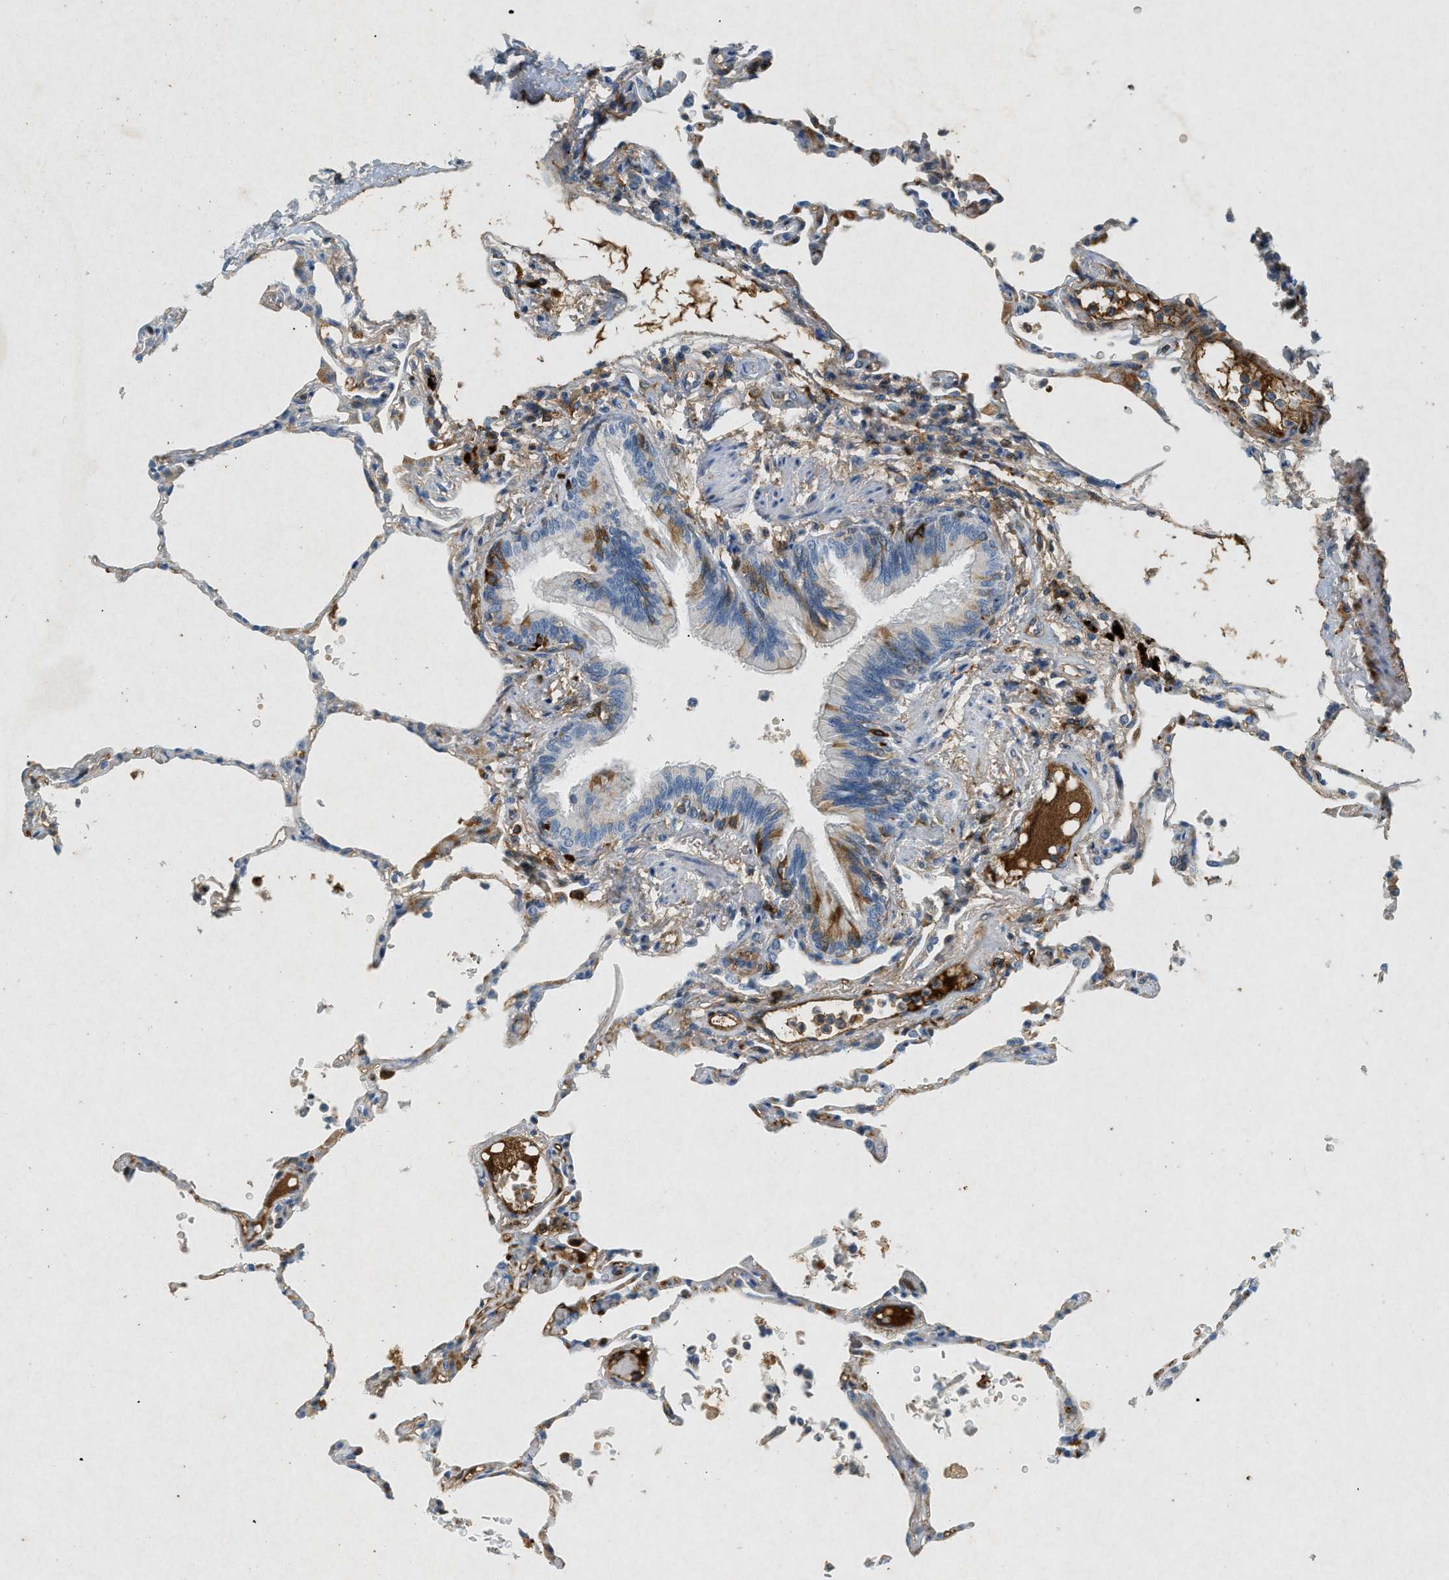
{"staining": {"intensity": "moderate", "quantity": "25%-75%", "location": "cytoplasmic/membranous"}, "tissue": "lung", "cell_type": "Alveolar cells", "image_type": "normal", "snomed": [{"axis": "morphology", "description": "Normal tissue, NOS"}, {"axis": "topography", "description": "Lung"}], "caption": "Moderate cytoplasmic/membranous protein staining is identified in about 25%-75% of alveolar cells in lung.", "gene": "F2", "patient": {"sex": "female", "age": 49}}